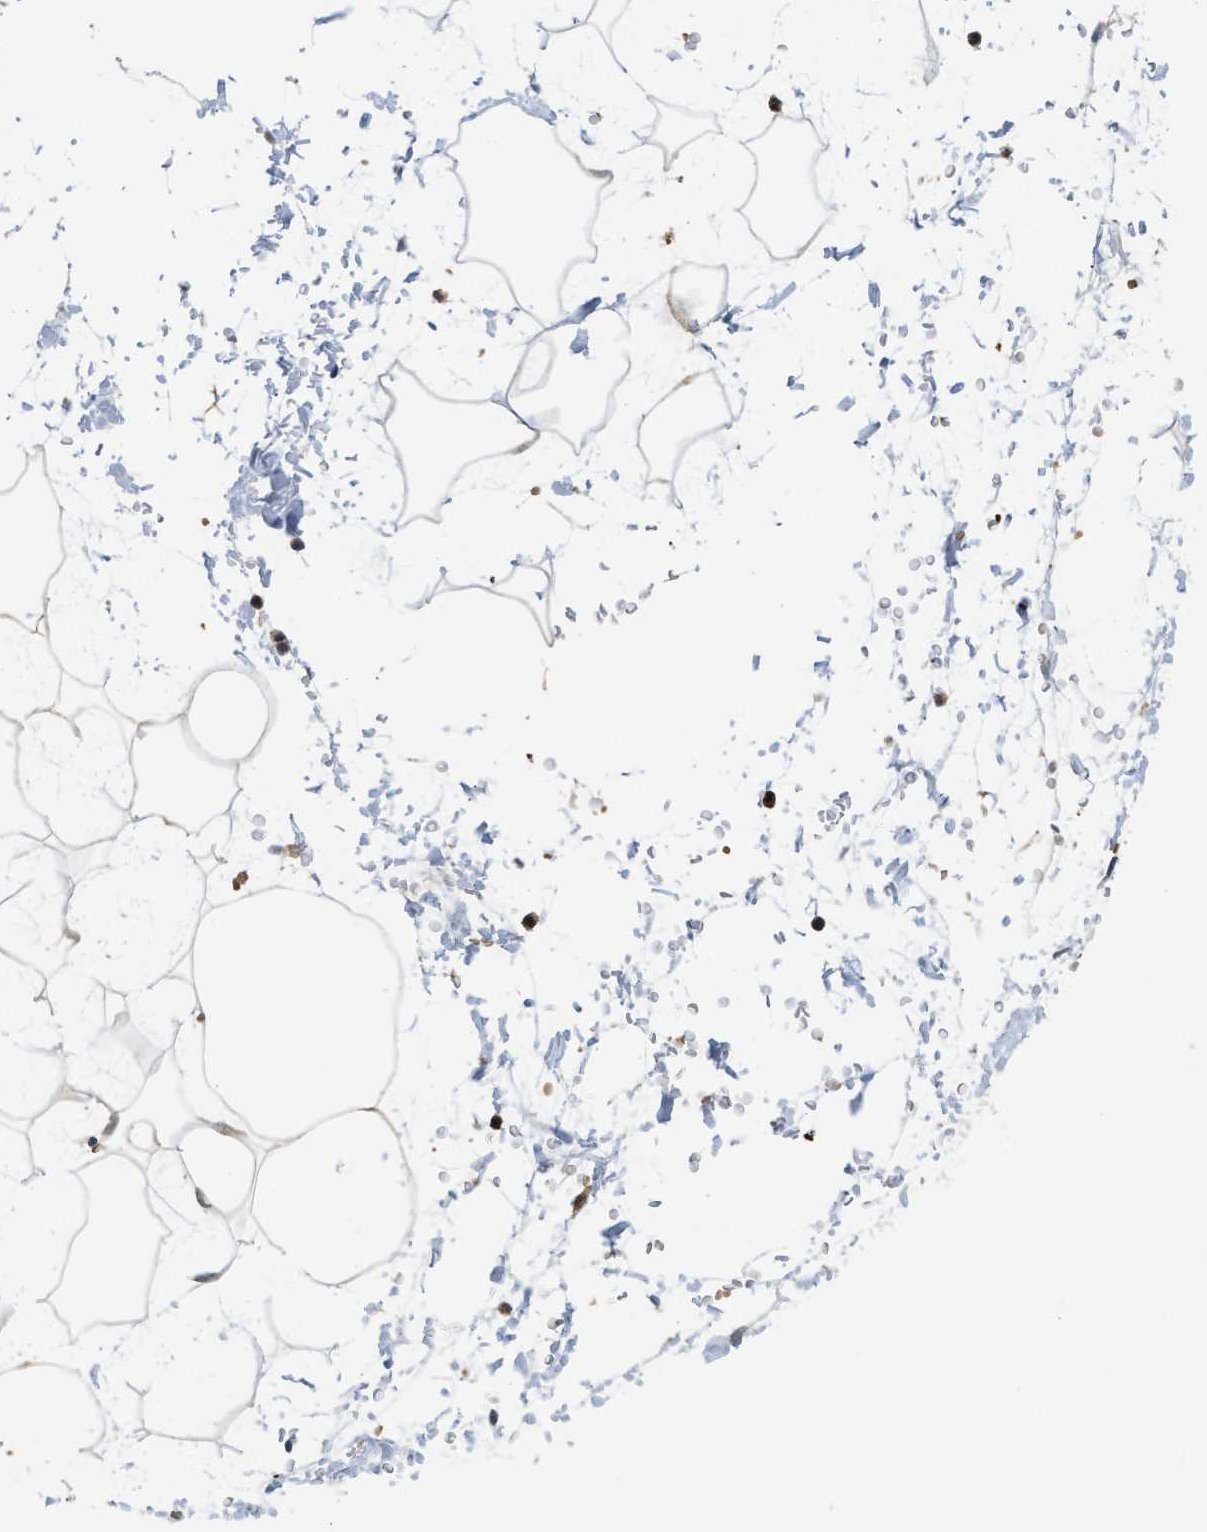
{"staining": {"intensity": "moderate", "quantity": ">75%", "location": "cytoplasmic/membranous"}, "tissue": "adipose tissue", "cell_type": "Adipocytes", "image_type": "normal", "snomed": [{"axis": "morphology", "description": "Normal tissue, NOS"}, {"axis": "topography", "description": "Soft tissue"}], "caption": "Adipocytes show moderate cytoplasmic/membranous expression in about >75% of cells in normal adipose tissue. (Stains: DAB (3,3'-diaminobenzidine) in brown, nuclei in blue, Microscopy: brightfield microscopy at high magnification).", "gene": "RNF216", "patient": {"sex": "male", "age": 72}}